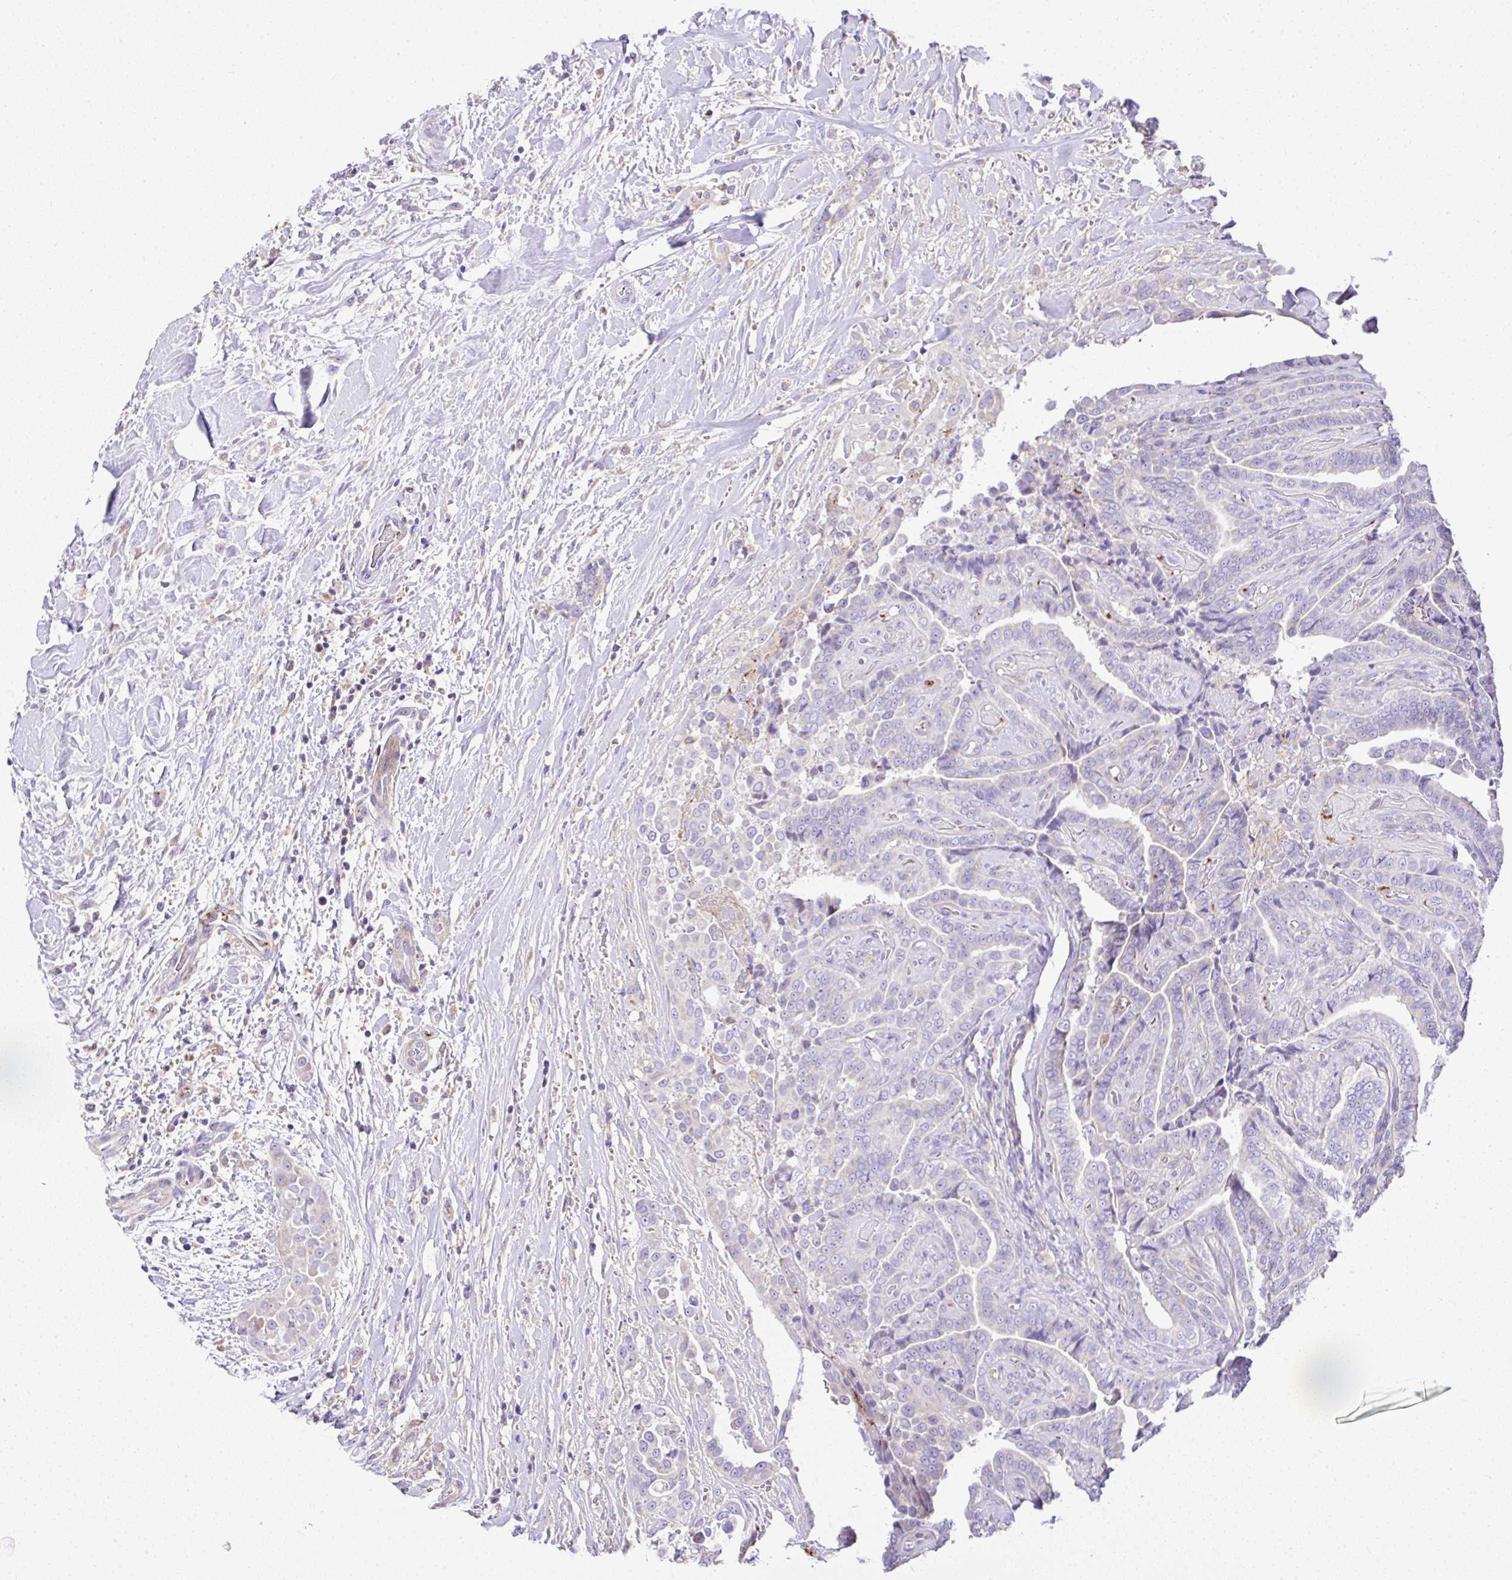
{"staining": {"intensity": "negative", "quantity": "none", "location": "none"}, "tissue": "thyroid cancer", "cell_type": "Tumor cells", "image_type": "cancer", "snomed": [{"axis": "morphology", "description": "Papillary adenocarcinoma, NOS"}, {"axis": "topography", "description": "Thyroid gland"}], "caption": "This is an immunohistochemistry image of thyroid cancer. There is no positivity in tumor cells.", "gene": "CCDC142", "patient": {"sex": "male", "age": 61}}